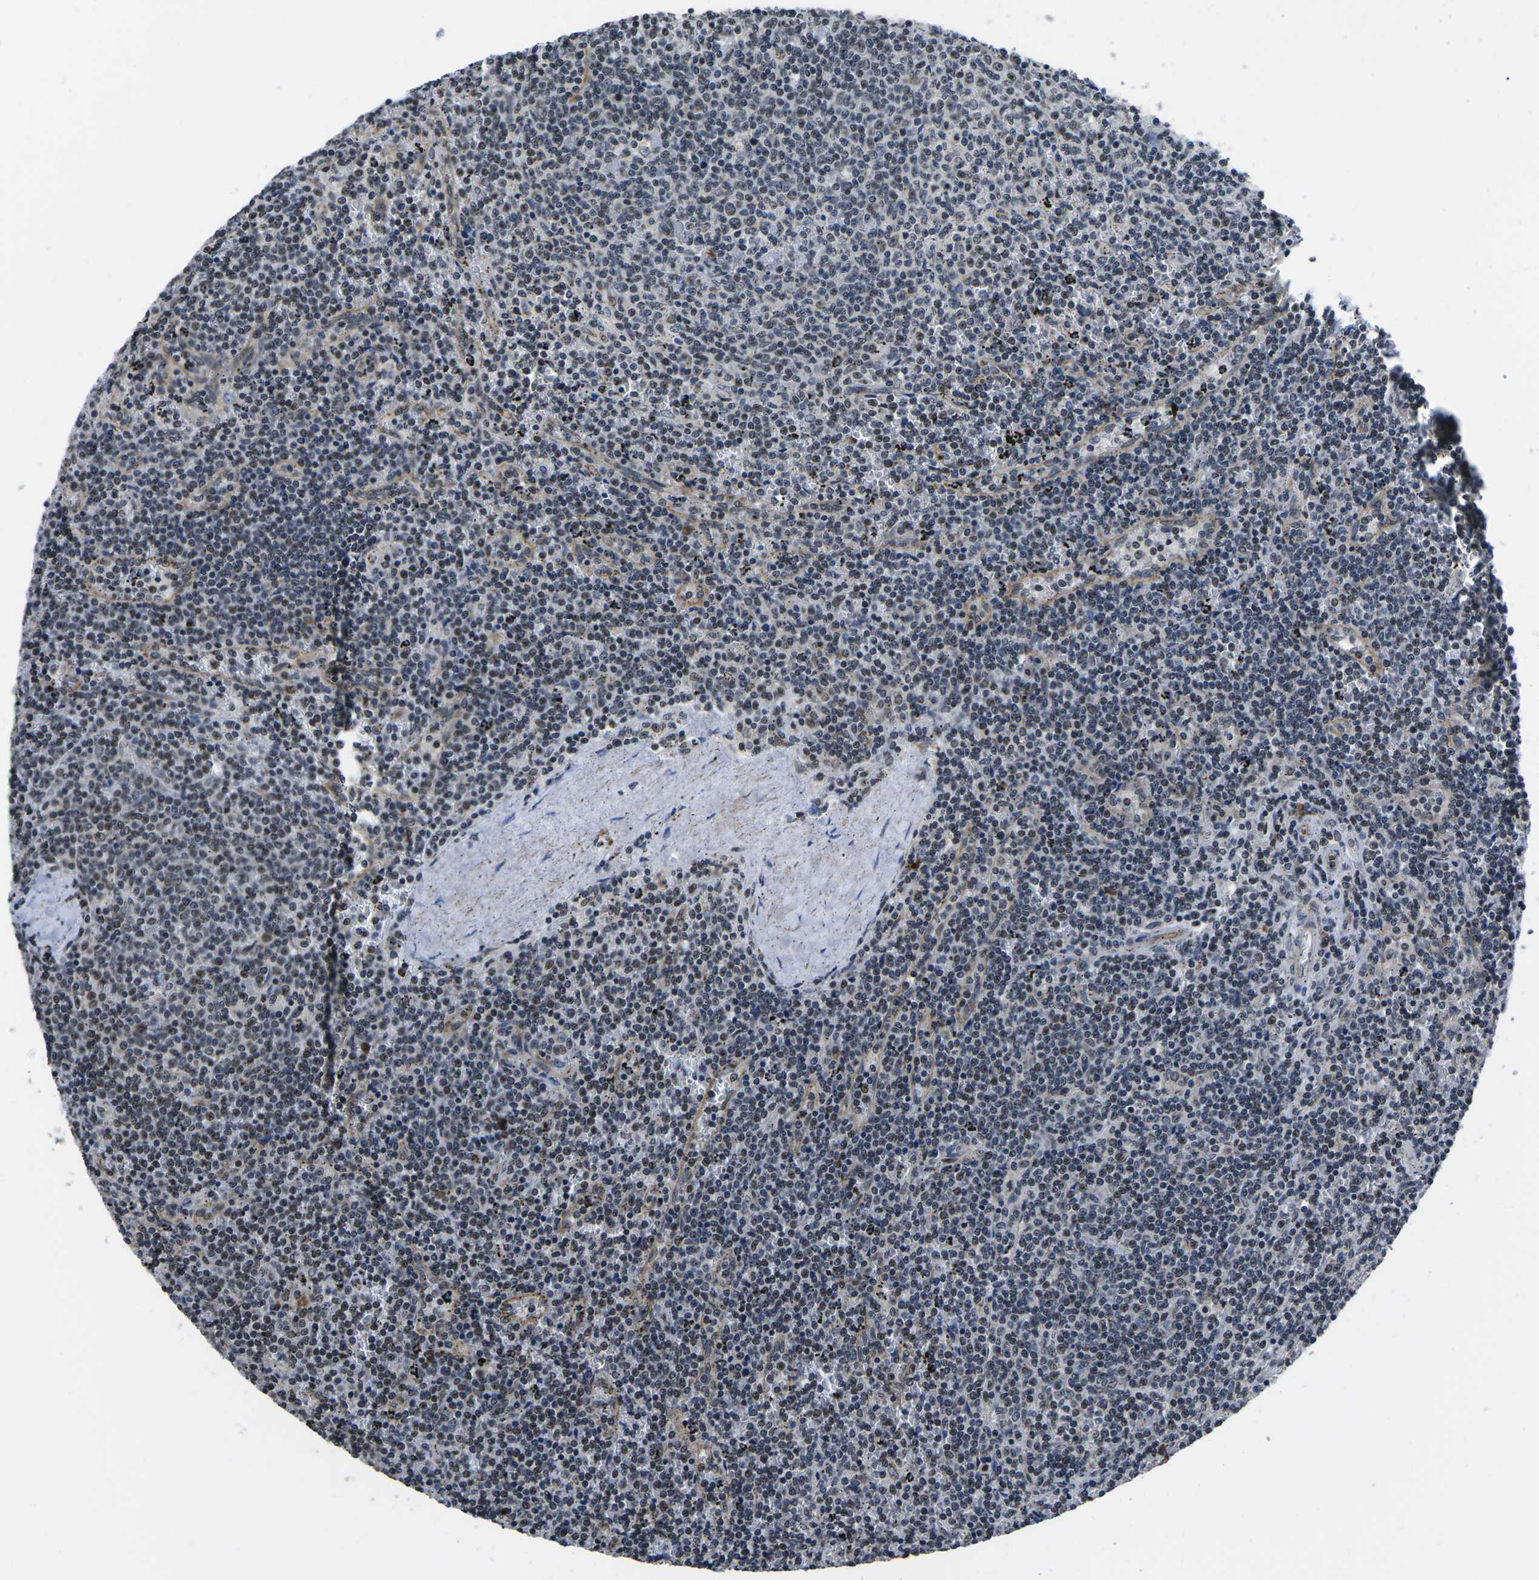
{"staining": {"intensity": "negative", "quantity": "none", "location": "none"}, "tissue": "lymphoma", "cell_type": "Tumor cells", "image_type": "cancer", "snomed": [{"axis": "morphology", "description": "Malignant lymphoma, non-Hodgkin's type, Low grade"}, {"axis": "topography", "description": "Spleen"}], "caption": "The histopathology image exhibits no significant staining in tumor cells of malignant lymphoma, non-Hodgkin's type (low-grade).", "gene": "CCNE1", "patient": {"sex": "female", "age": 50}}